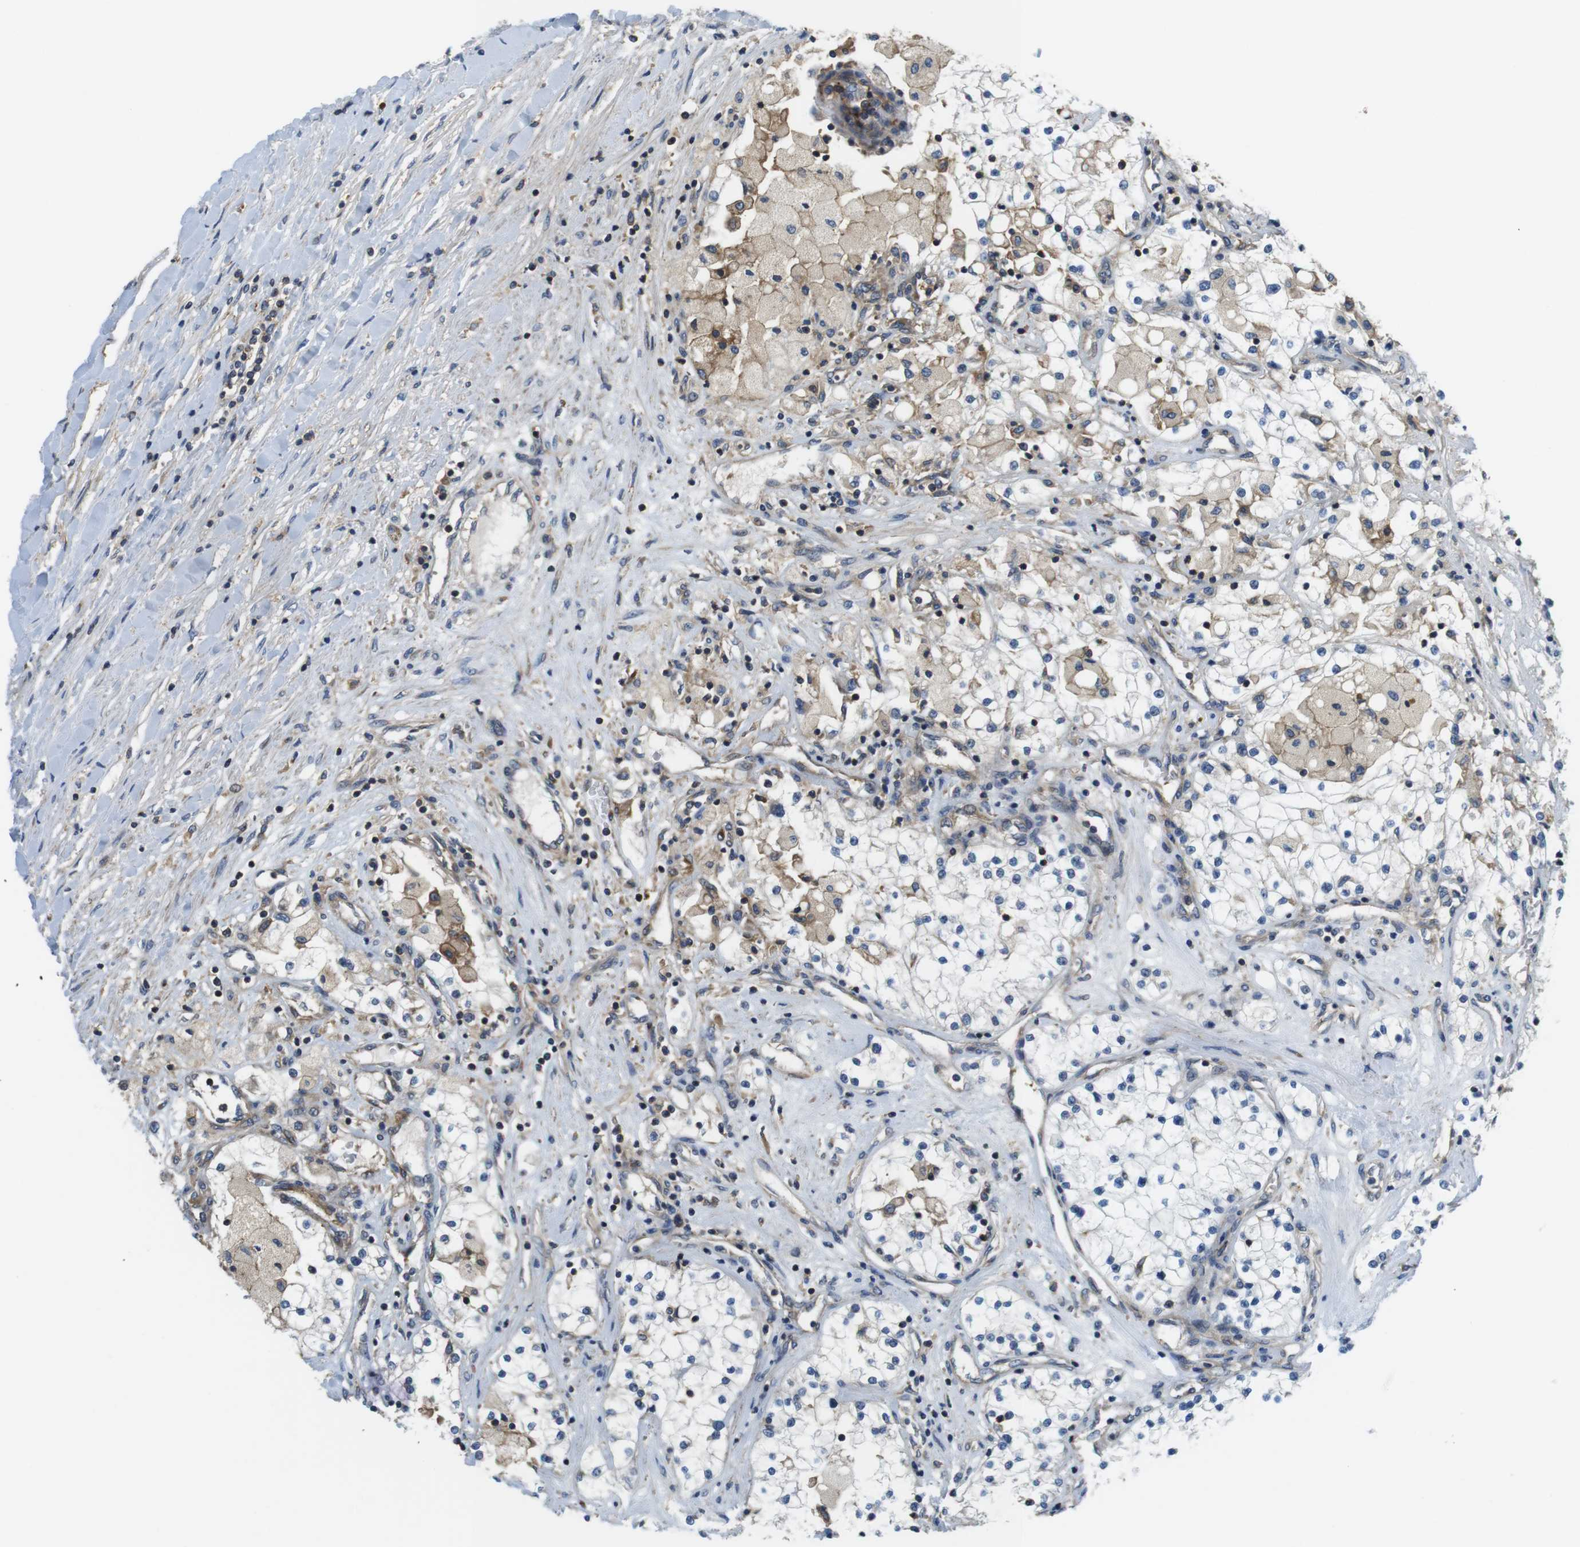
{"staining": {"intensity": "negative", "quantity": "none", "location": "none"}, "tissue": "renal cancer", "cell_type": "Tumor cells", "image_type": "cancer", "snomed": [{"axis": "morphology", "description": "Adenocarcinoma, NOS"}, {"axis": "topography", "description": "Kidney"}], "caption": "DAB immunohistochemical staining of human renal cancer (adenocarcinoma) shows no significant positivity in tumor cells. (DAB (3,3'-diaminobenzidine) immunohistochemistry visualized using brightfield microscopy, high magnification).", "gene": "HERPUD2", "patient": {"sex": "male", "age": 68}}